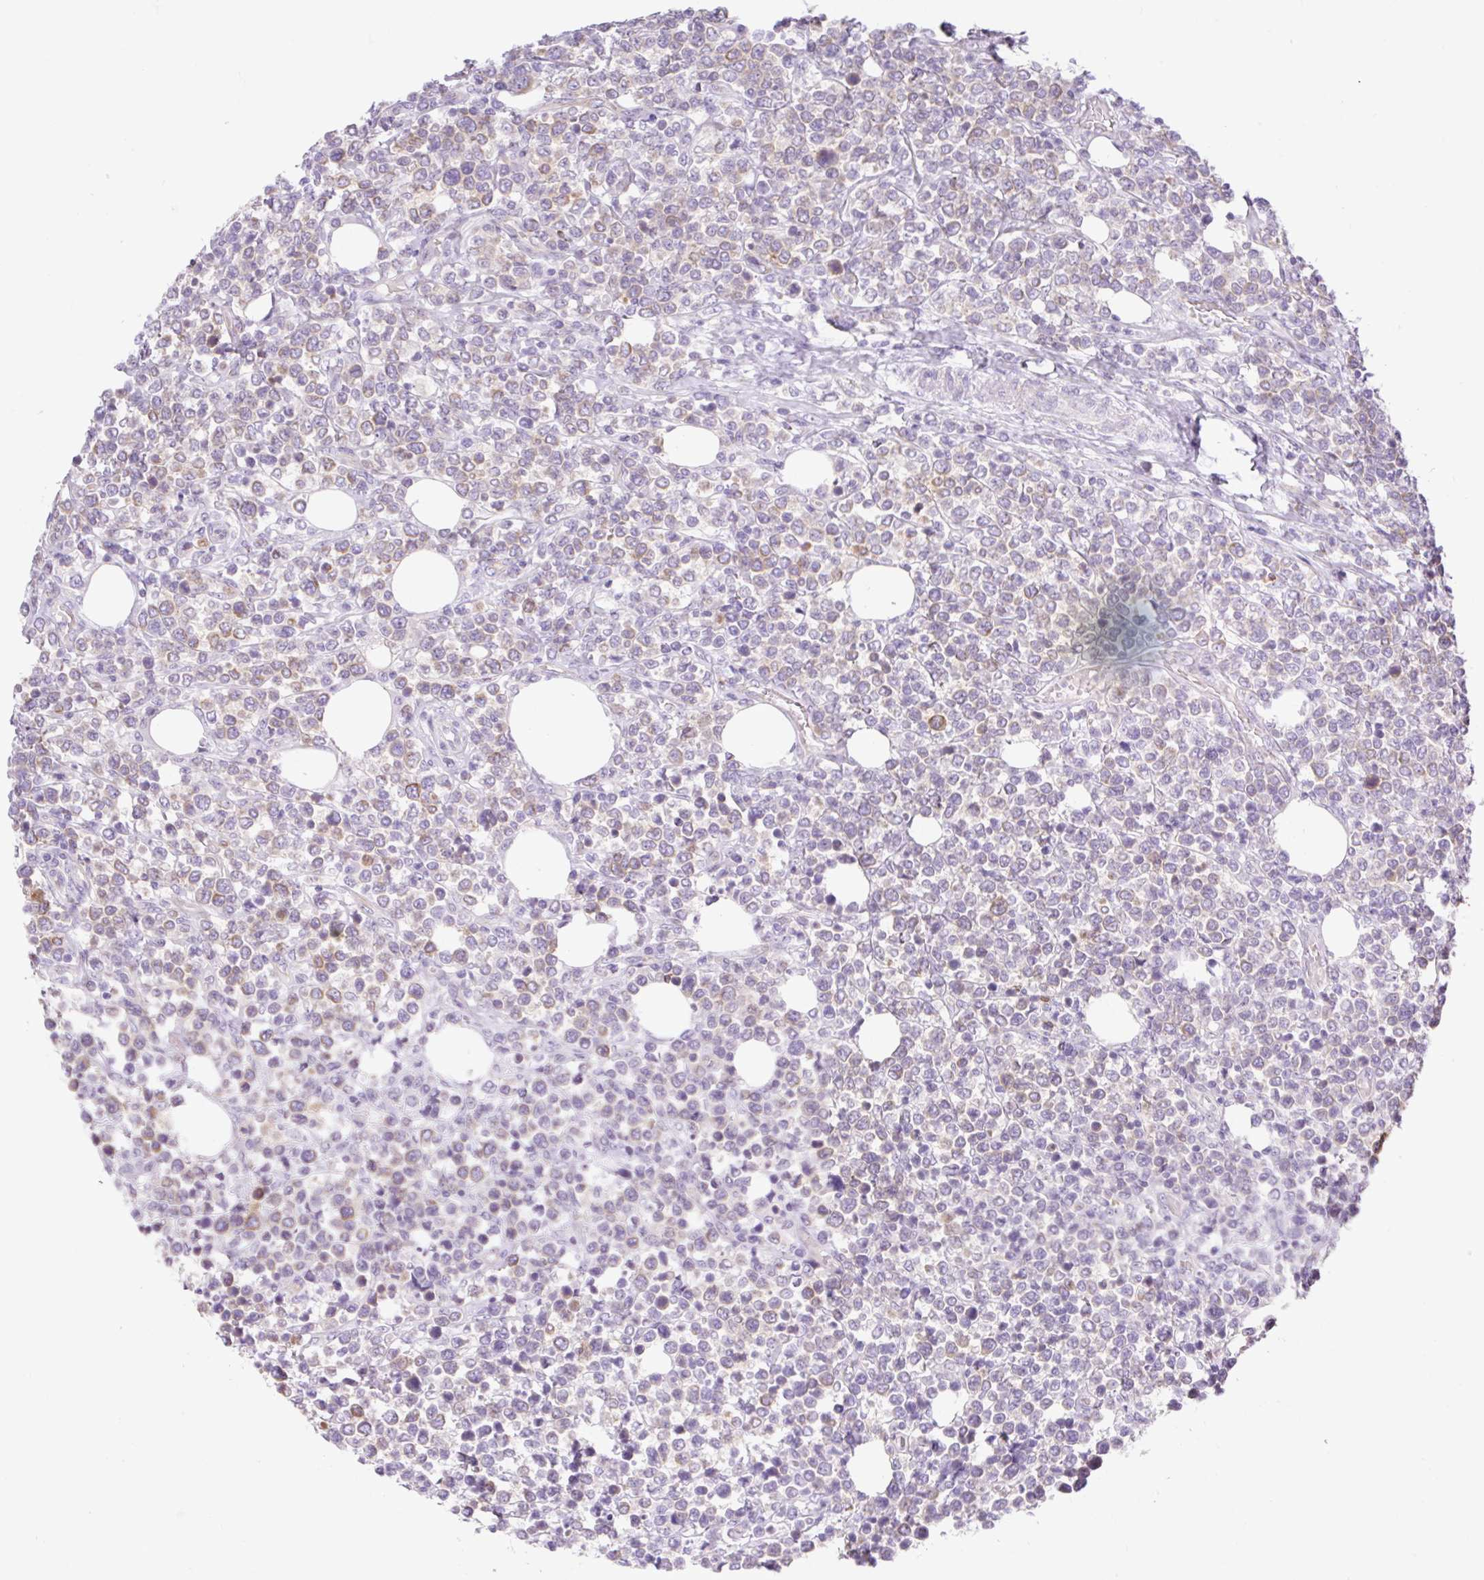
{"staining": {"intensity": "weak", "quantity": "<25%", "location": "cytoplasmic/membranous"}, "tissue": "lymphoma", "cell_type": "Tumor cells", "image_type": "cancer", "snomed": [{"axis": "morphology", "description": "Malignant lymphoma, non-Hodgkin's type, High grade"}, {"axis": "topography", "description": "Soft tissue"}], "caption": "There is no significant positivity in tumor cells of lymphoma.", "gene": "BCAS1", "patient": {"sex": "female", "age": 56}}